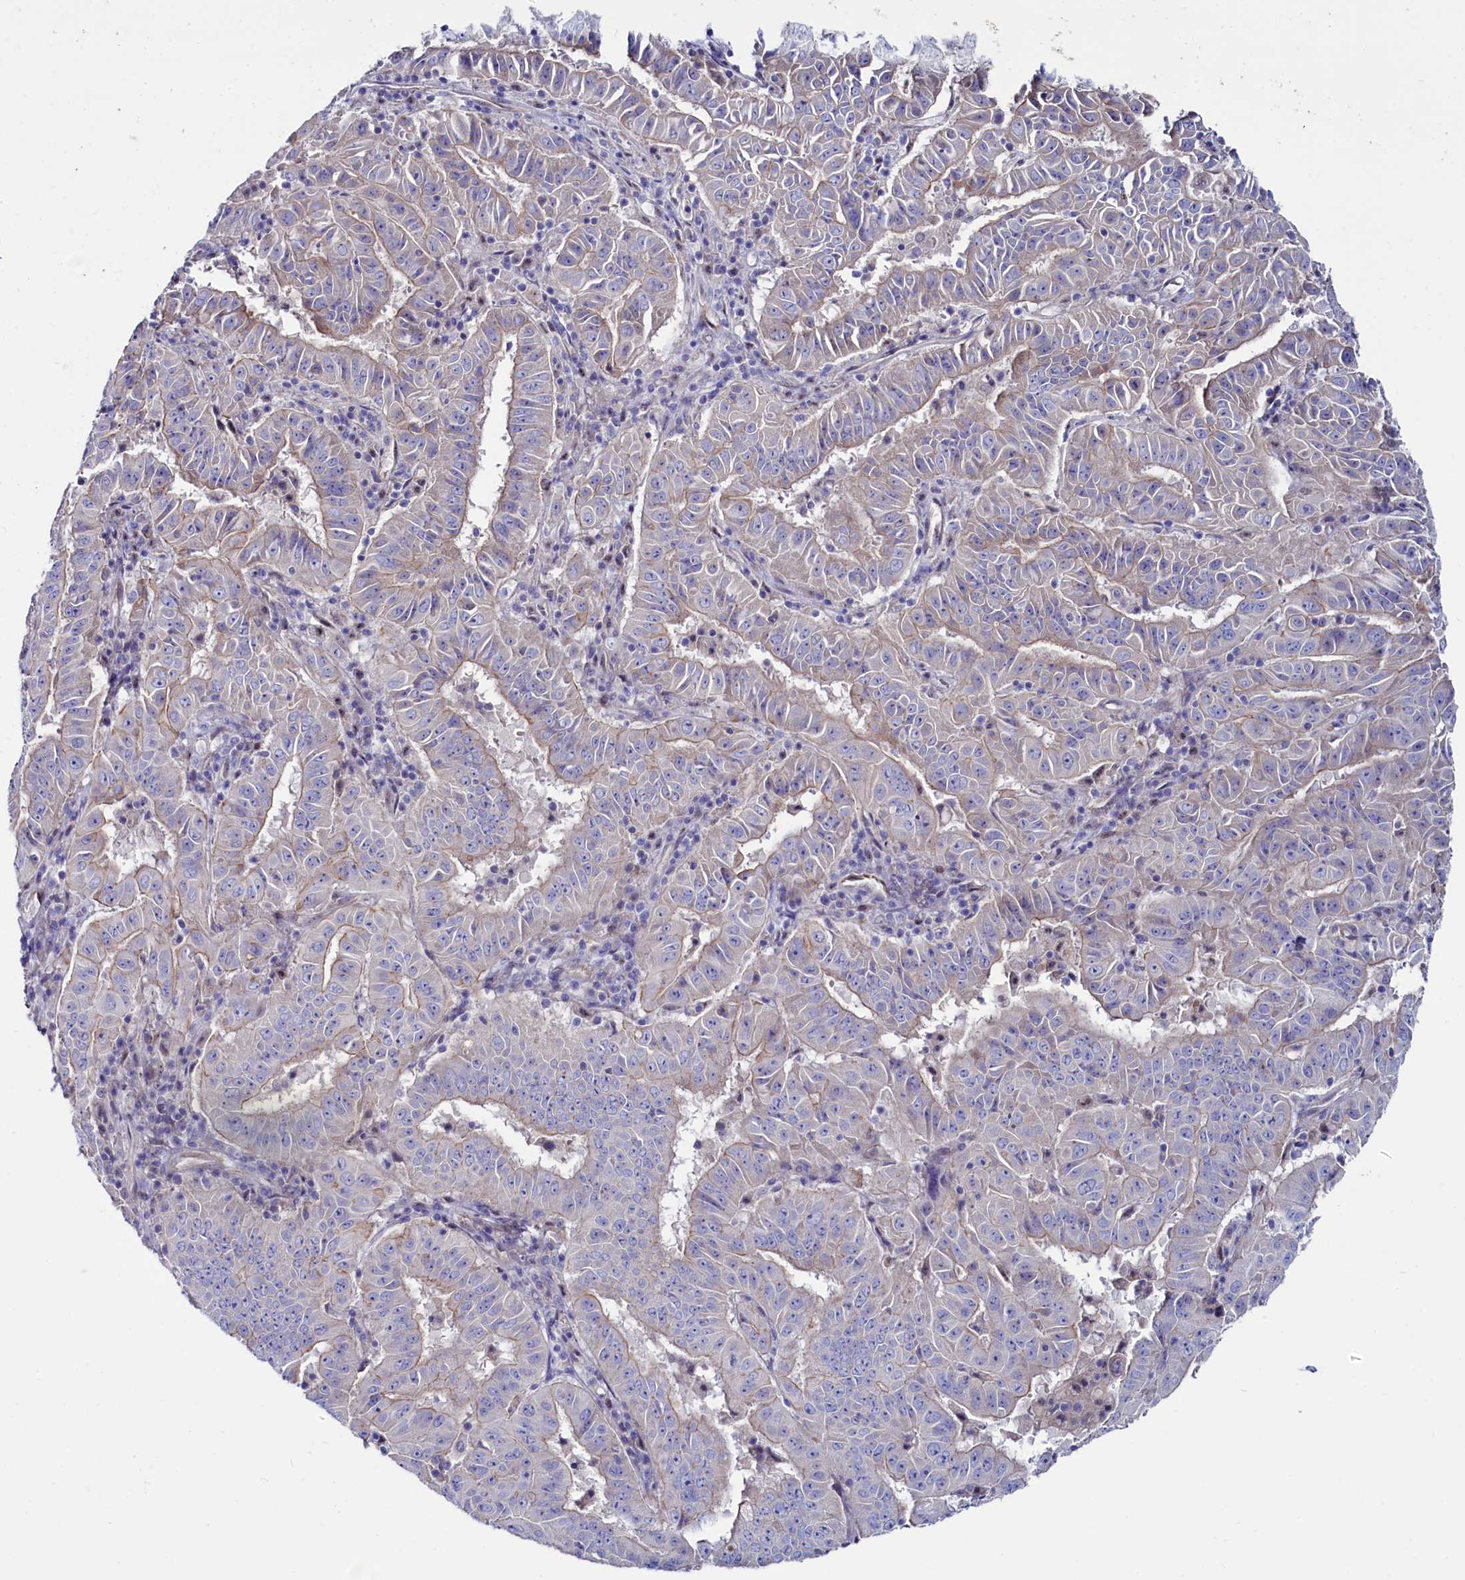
{"staining": {"intensity": "weak", "quantity": "<25%", "location": "cytoplasmic/membranous"}, "tissue": "pancreatic cancer", "cell_type": "Tumor cells", "image_type": "cancer", "snomed": [{"axis": "morphology", "description": "Adenocarcinoma, NOS"}, {"axis": "topography", "description": "Pancreas"}], "caption": "Tumor cells are negative for protein expression in human pancreatic cancer (adenocarcinoma).", "gene": "ASTE1", "patient": {"sex": "male", "age": 63}}